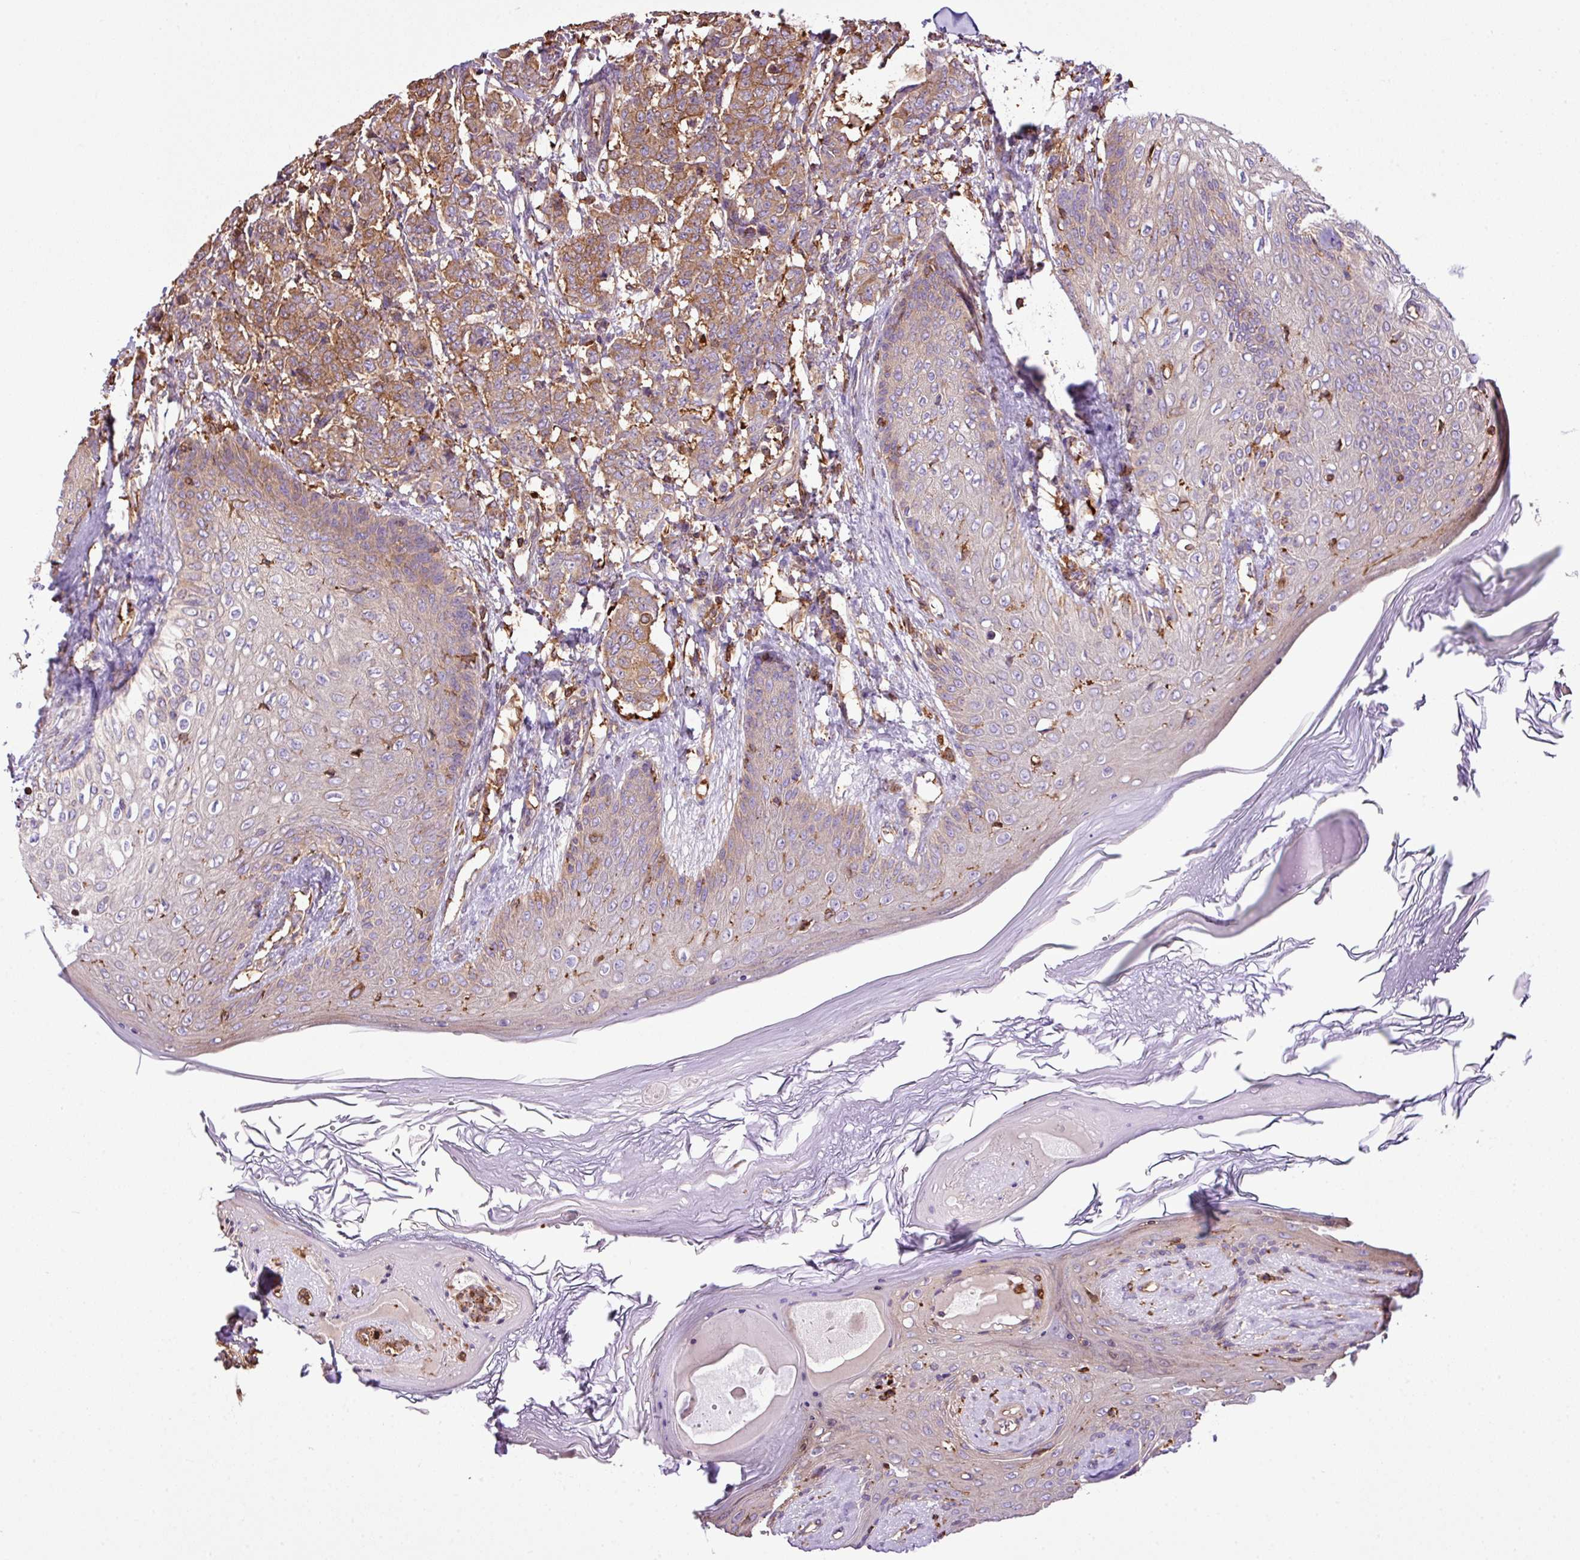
{"staining": {"intensity": "moderate", "quantity": ">75%", "location": "cytoplasmic/membranous"}, "tissue": "breast cancer", "cell_type": "Tumor cells", "image_type": "cancer", "snomed": [{"axis": "morphology", "description": "Duct carcinoma"}, {"axis": "topography", "description": "Breast"}], "caption": "Breast invasive ductal carcinoma stained with DAB immunohistochemistry (IHC) exhibits medium levels of moderate cytoplasmic/membranous positivity in about >75% of tumor cells.", "gene": "PGAP6", "patient": {"sex": "female", "age": 40}}